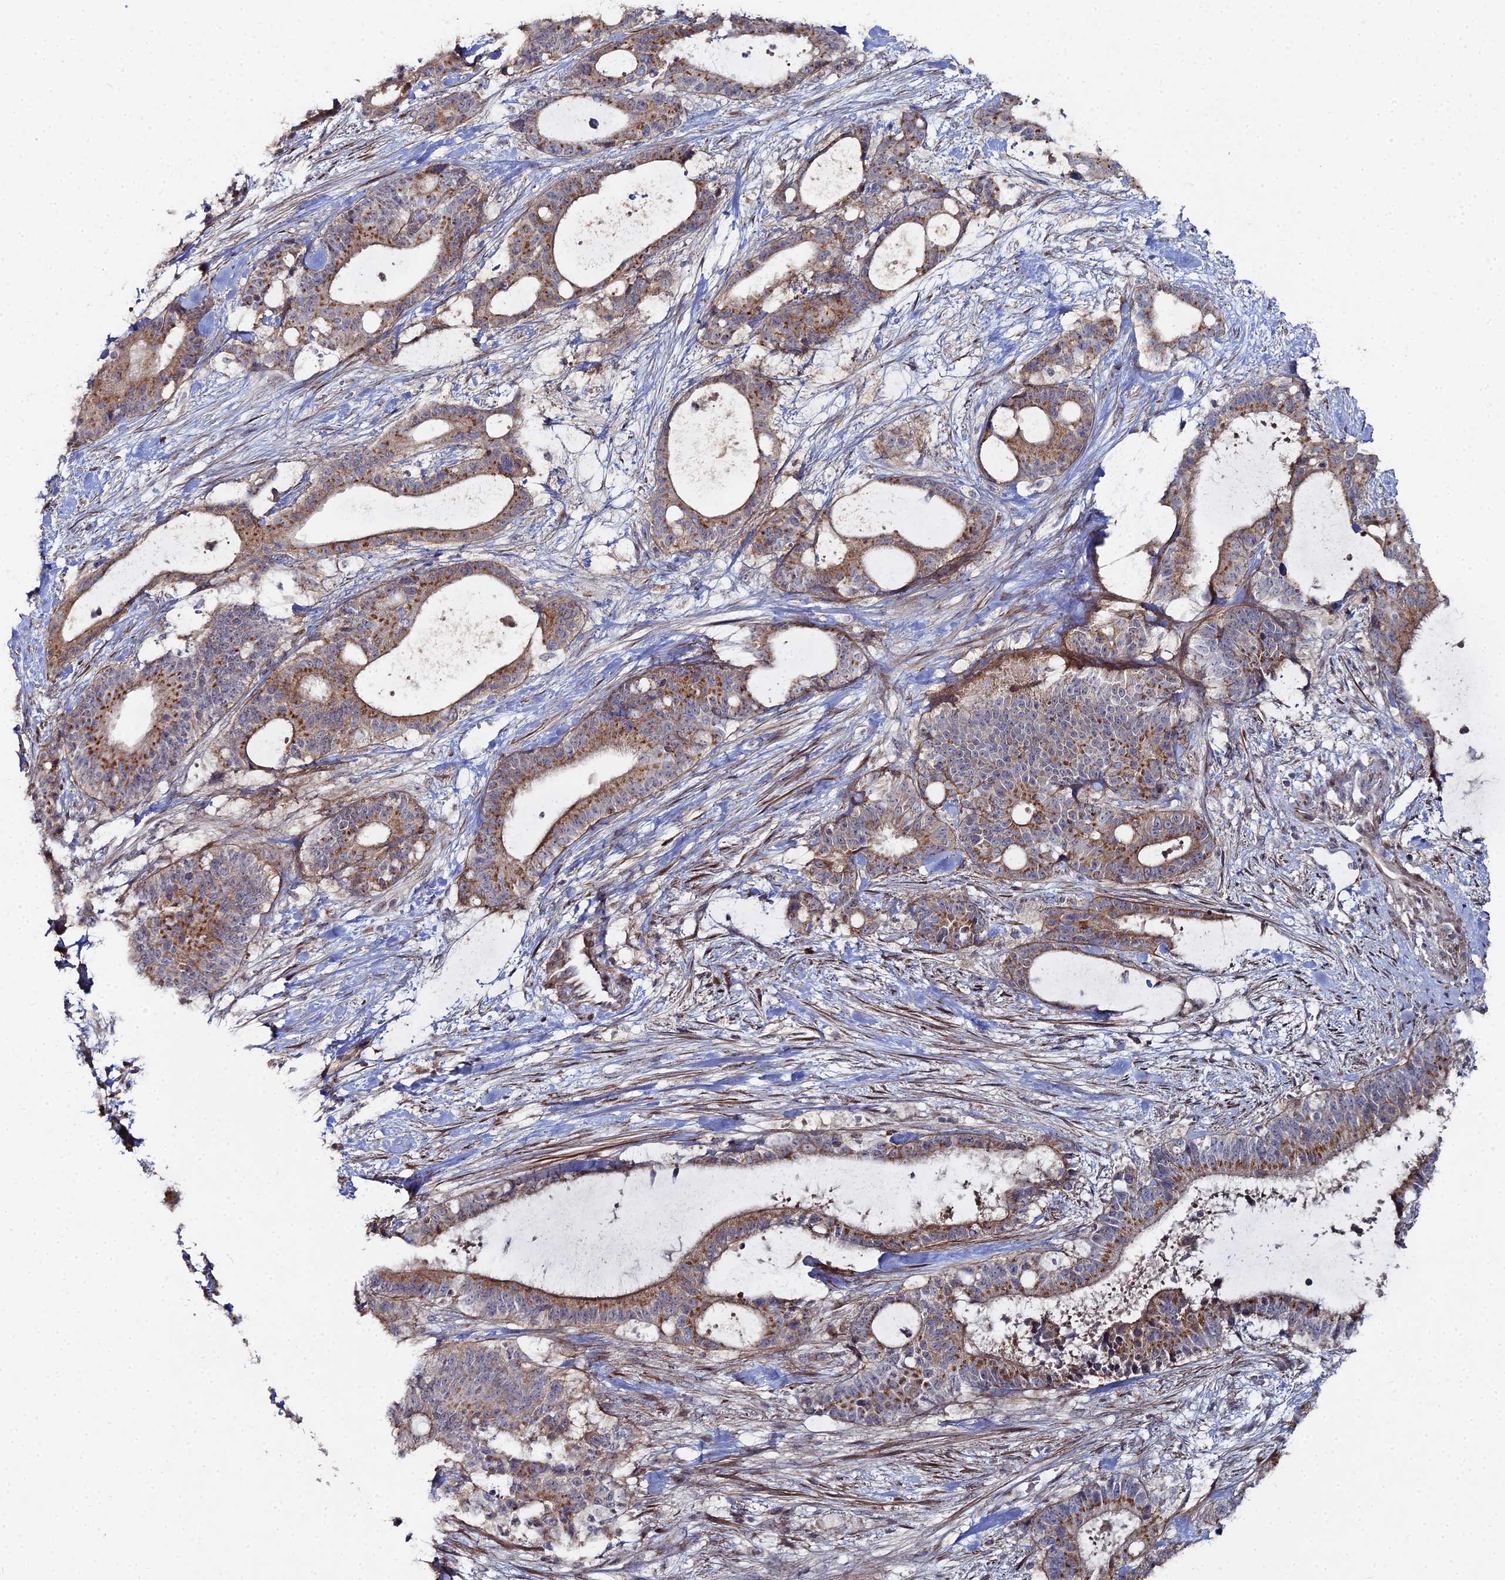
{"staining": {"intensity": "moderate", "quantity": ">75%", "location": "cytoplasmic/membranous"}, "tissue": "liver cancer", "cell_type": "Tumor cells", "image_type": "cancer", "snomed": [{"axis": "morphology", "description": "Normal tissue, NOS"}, {"axis": "morphology", "description": "Cholangiocarcinoma"}, {"axis": "topography", "description": "Liver"}, {"axis": "topography", "description": "Peripheral nerve tissue"}], "caption": "A medium amount of moderate cytoplasmic/membranous expression is present in approximately >75% of tumor cells in liver cholangiocarcinoma tissue.", "gene": "SGMS1", "patient": {"sex": "female", "age": 73}}